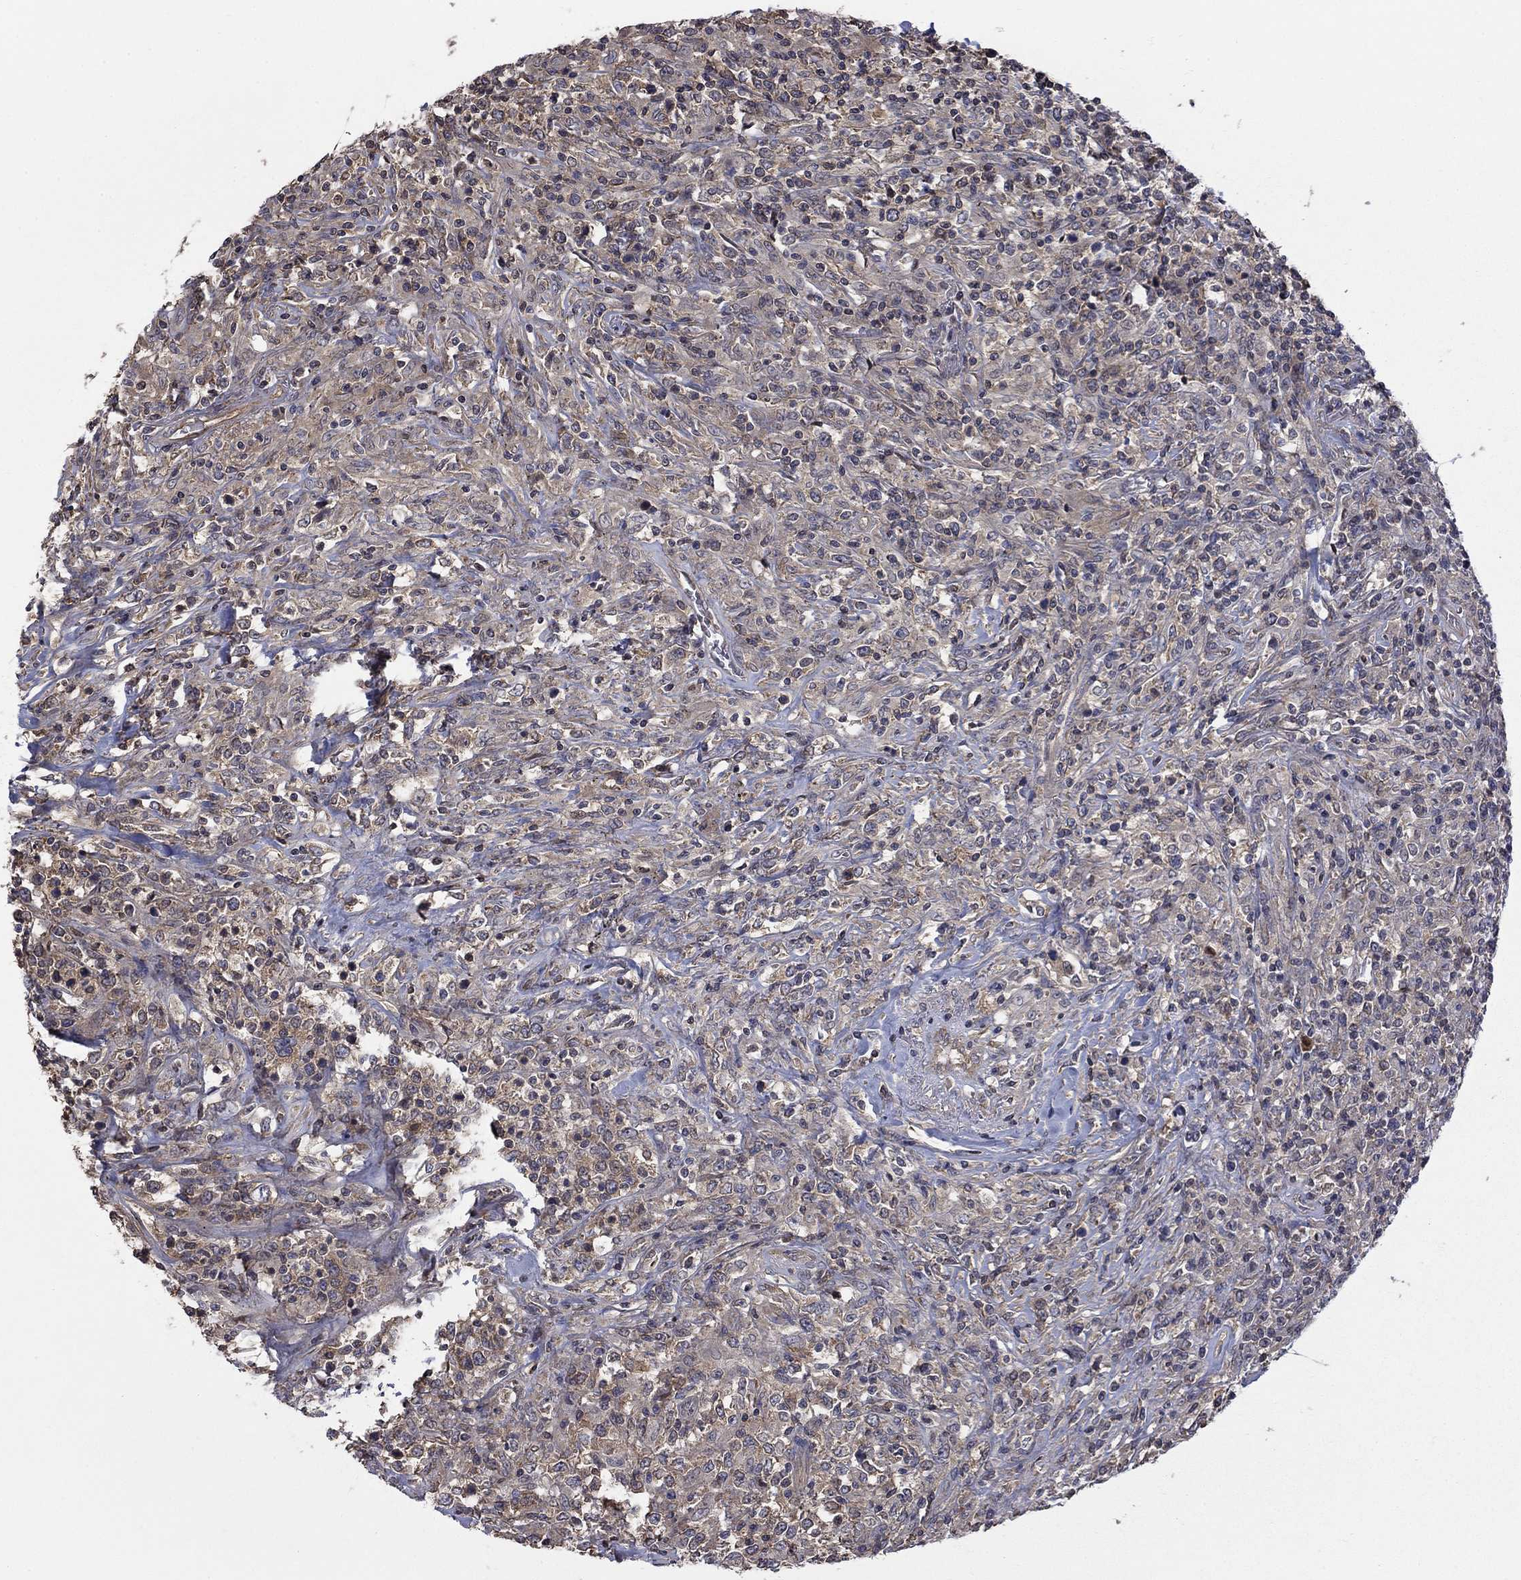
{"staining": {"intensity": "negative", "quantity": "none", "location": "none"}, "tissue": "lymphoma", "cell_type": "Tumor cells", "image_type": "cancer", "snomed": [{"axis": "morphology", "description": "Malignant lymphoma, non-Hodgkin's type, High grade"}, {"axis": "topography", "description": "Lung"}], "caption": "Human lymphoma stained for a protein using immunohistochemistry reveals no expression in tumor cells.", "gene": "PDZD2", "patient": {"sex": "male", "age": 79}}